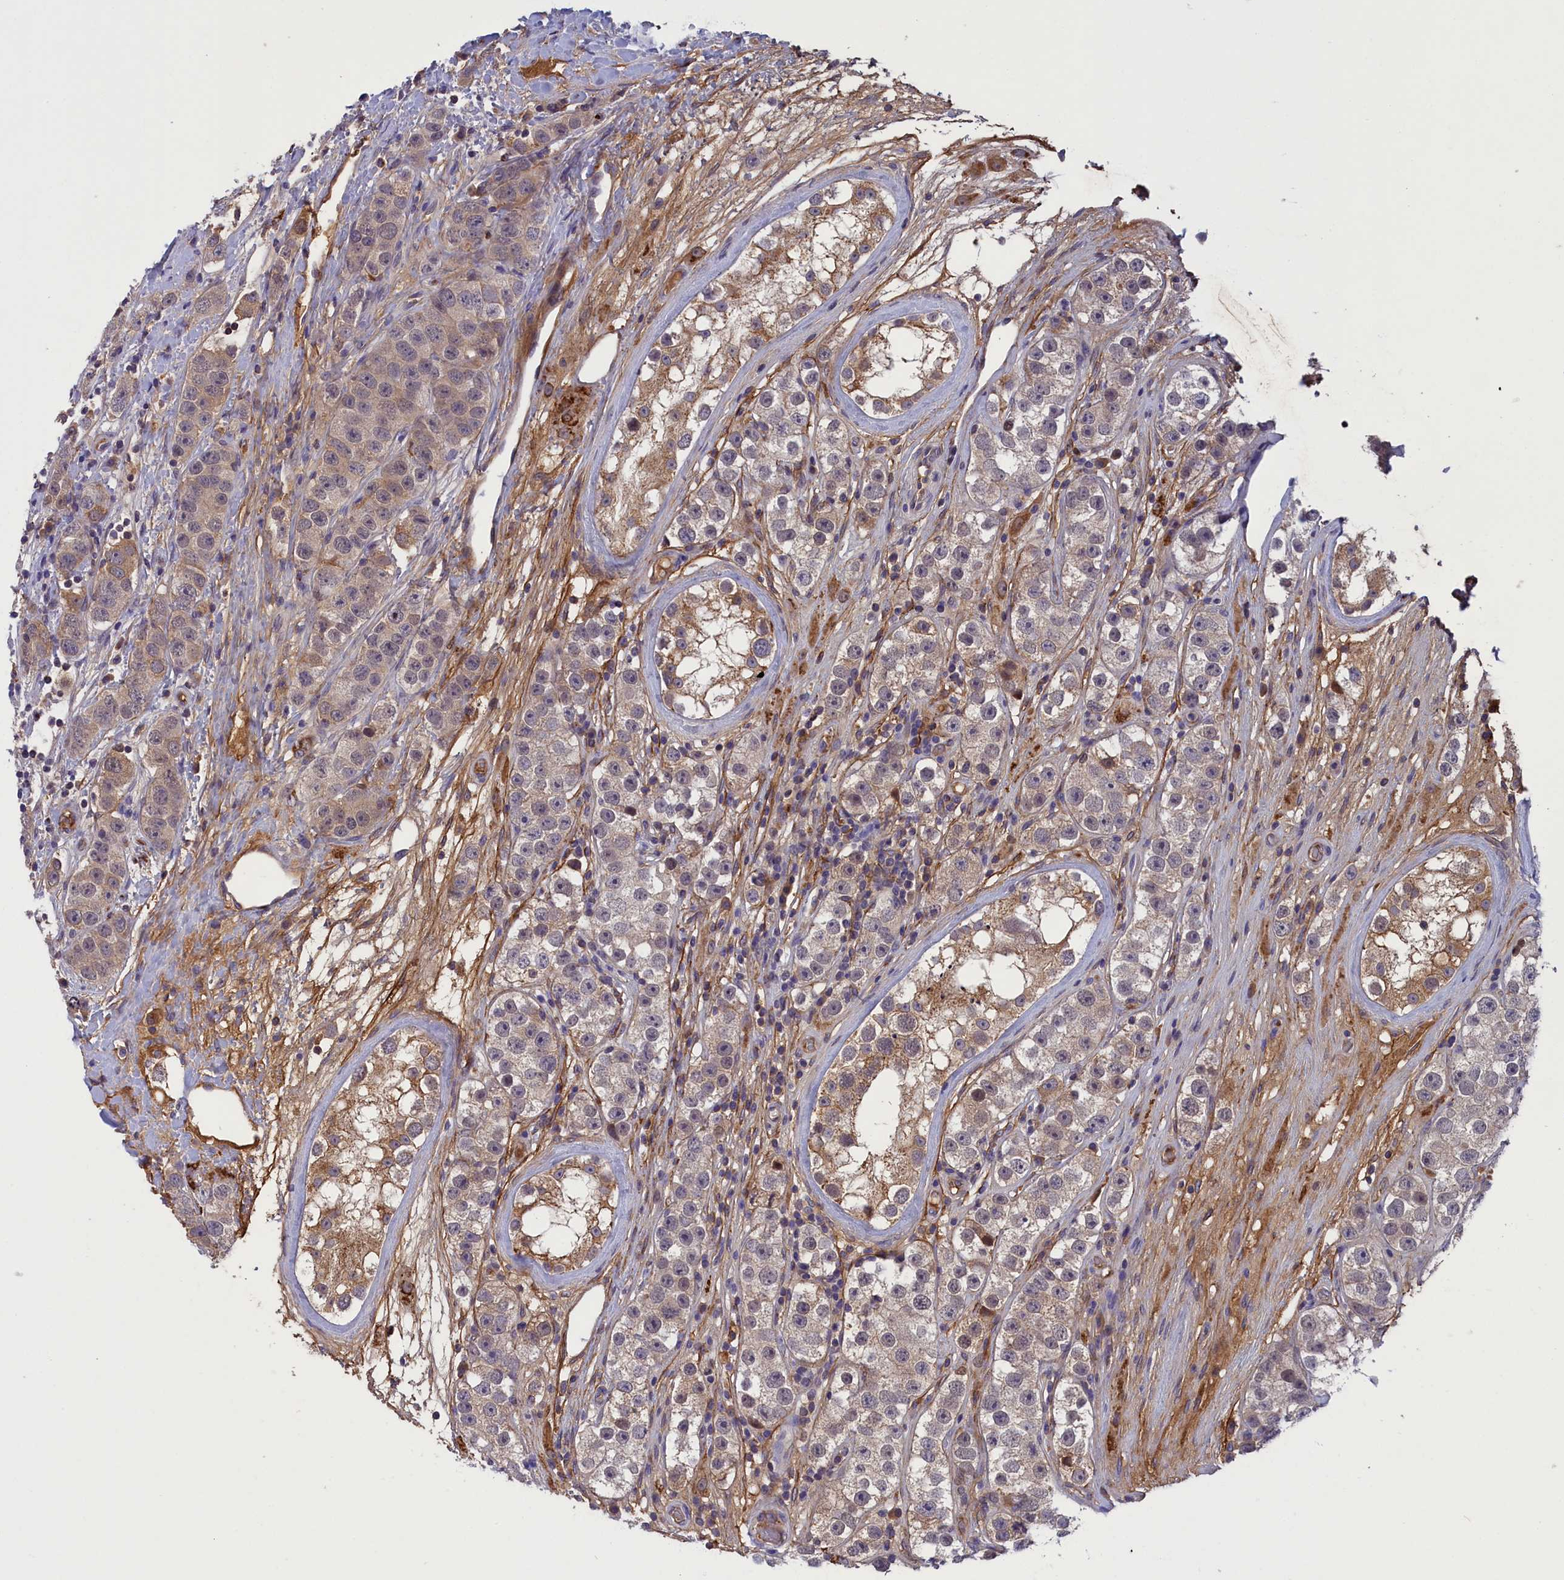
{"staining": {"intensity": "weak", "quantity": ">75%", "location": "cytoplasmic/membranous"}, "tissue": "testis cancer", "cell_type": "Tumor cells", "image_type": "cancer", "snomed": [{"axis": "morphology", "description": "Seminoma, NOS"}, {"axis": "topography", "description": "Testis"}], "caption": "Seminoma (testis) tissue demonstrates weak cytoplasmic/membranous staining in approximately >75% of tumor cells (DAB = brown stain, brightfield microscopy at high magnification).", "gene": "STYX", "patient": {"sex": "male", "age": 28}}